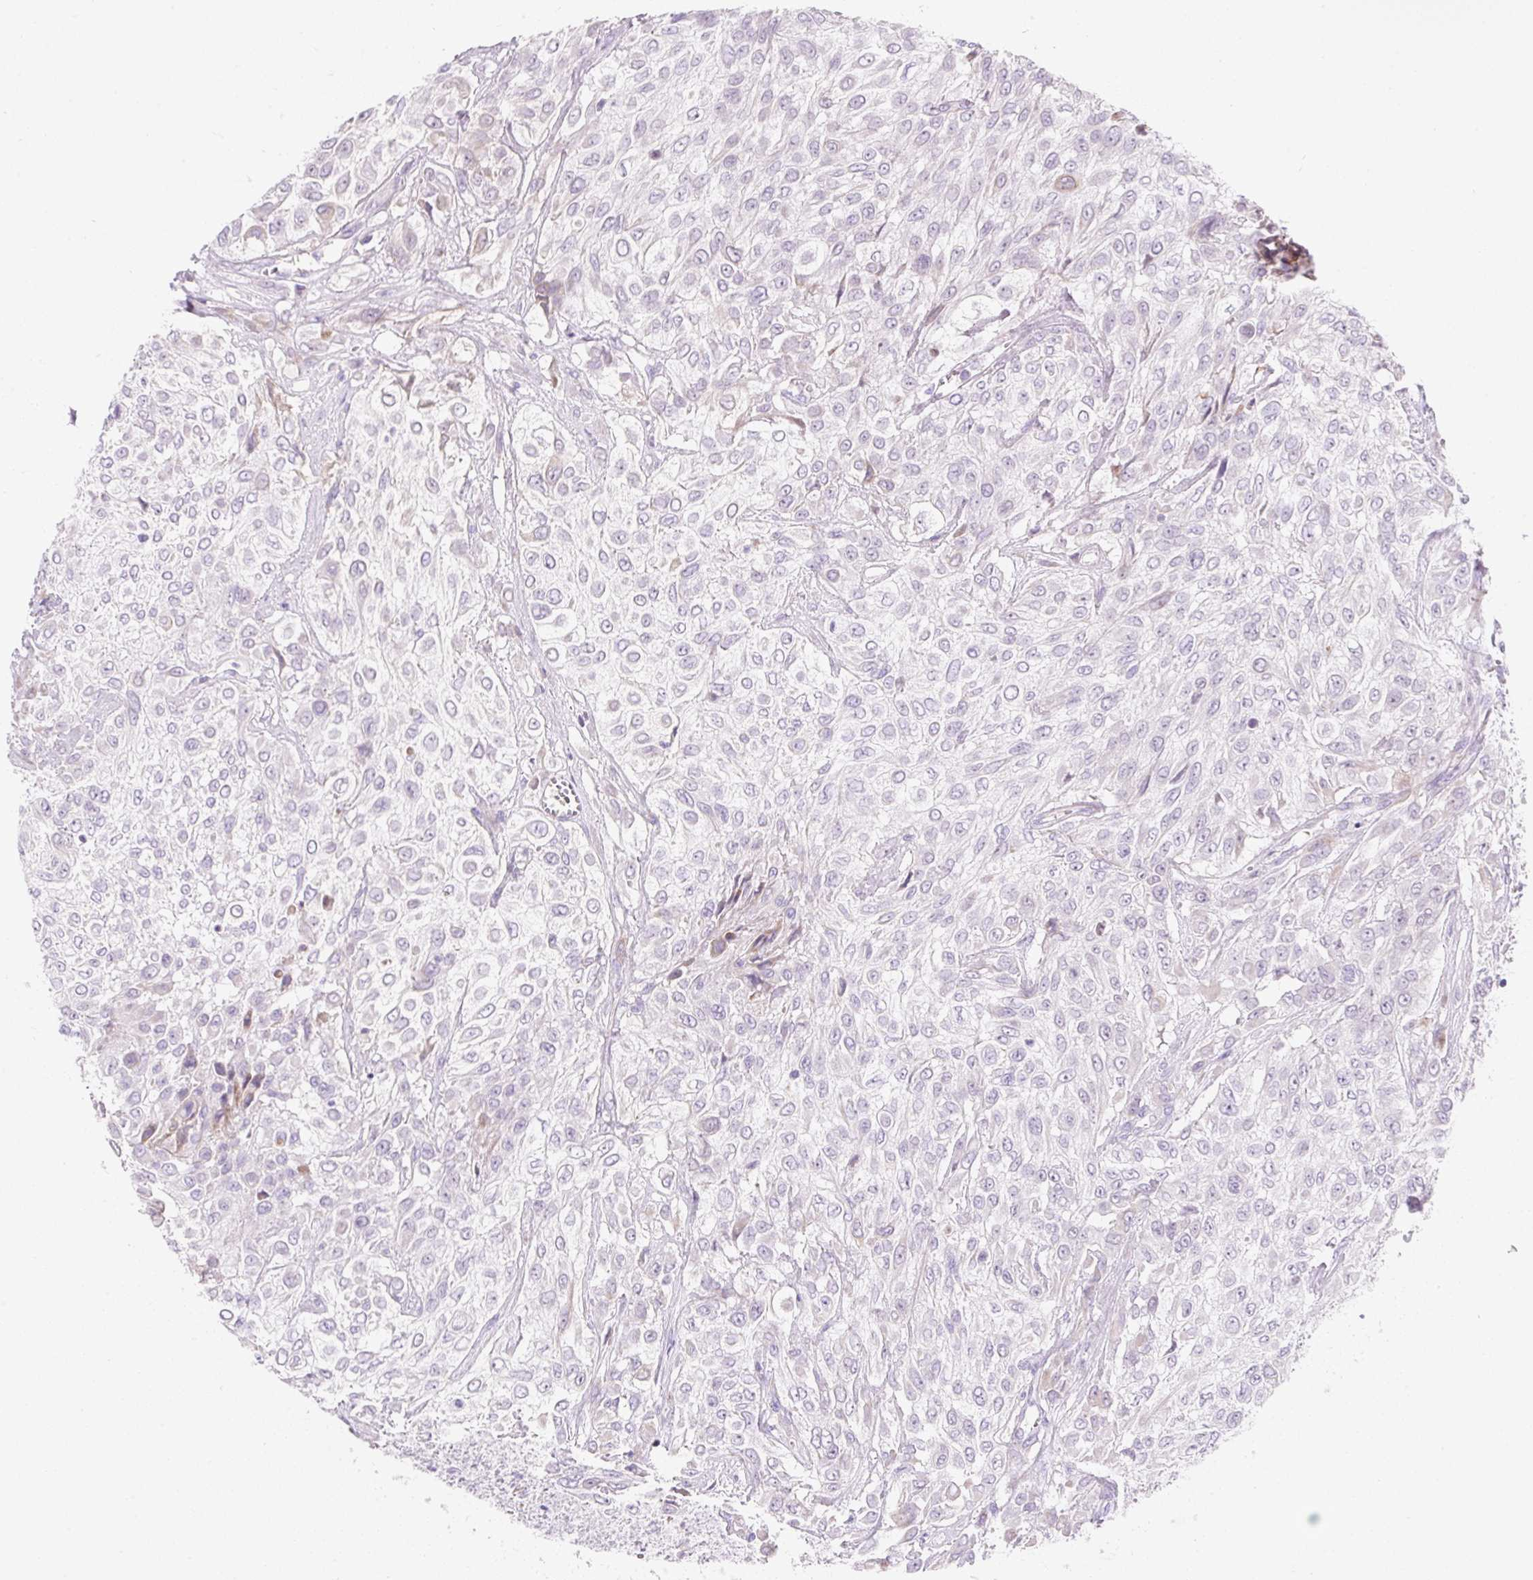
{"staining": {"intensity": "negative", "quantity": "none", "location": "none"}, "tissue": "urothelial cancer", "cell_type": "Tumor cells", "image_type": "cancer", "snomed": [{"axis": "morphology", "description": "Urothelial carcinoma, High grade"}, {"axis": "topography", "description": "Urinary bladder"}], "caption": "A micrograph of human urothelial cancer is negative for staining in tumor cells.", "gene": "ZNF121", "patient": {"sex": "male", "age": 57}}